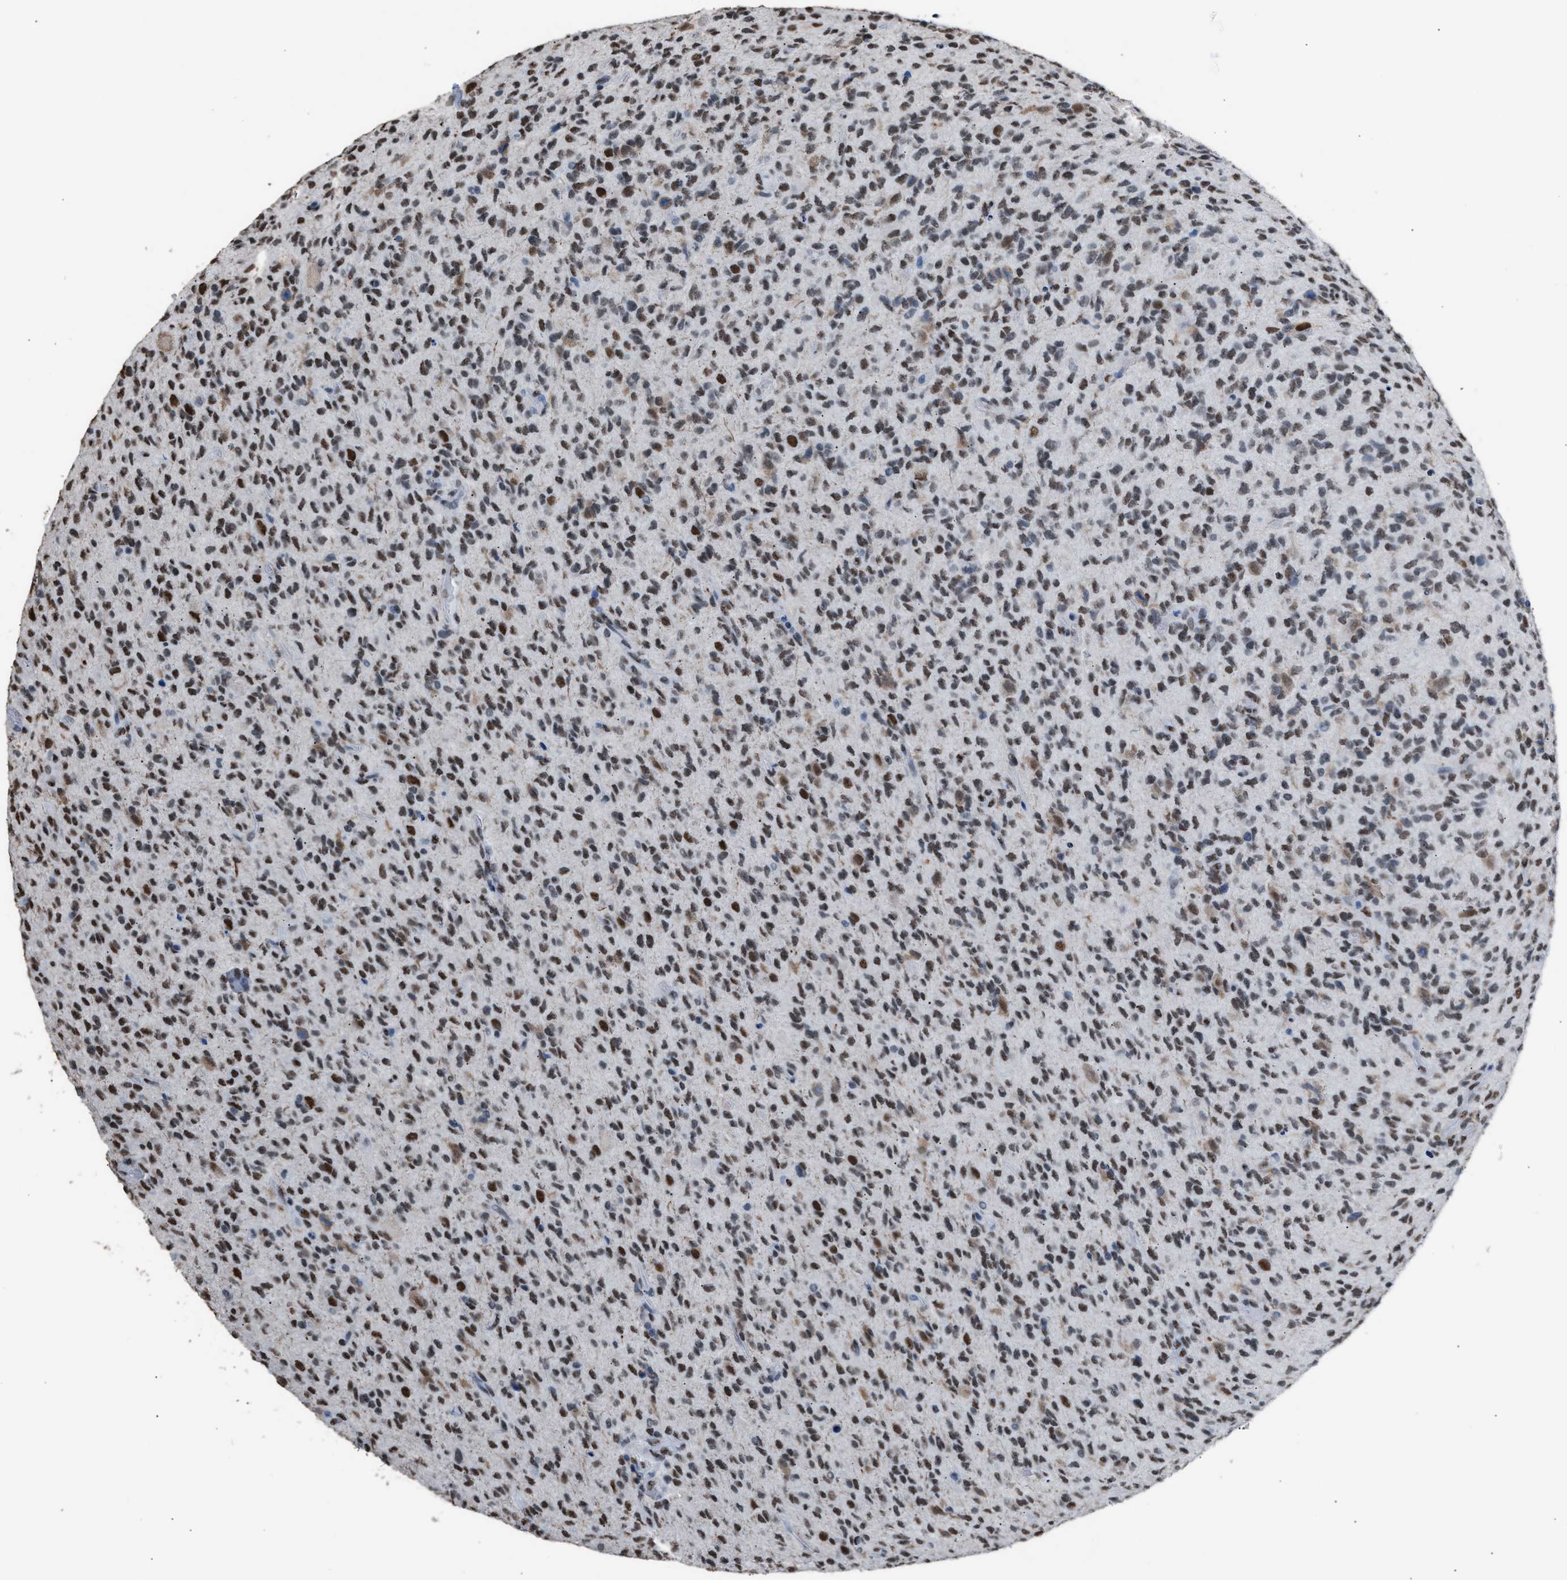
{"staining": {"intensity": "moderate", "quantity": ">75%", "location": "nuclear"}, "tissue": "glioma", "cell_type": "Tumor cells", "image_type": "cancer", "snomed": [{"axis": "morphology", "description": "Glioma, malignant, High grade"}, {"axis": "topography", "description": "Brain"}], "caption": "This histopathology image demonstrates malignant high-grade glioma stained with IHC to label a protein in brown. The nuclear of tumor cells show moderate positivity for the protein. Nuclei are counter-stained blue.", "gene": "CCAR2", "patient": {"sex": "male", "age": 71}}